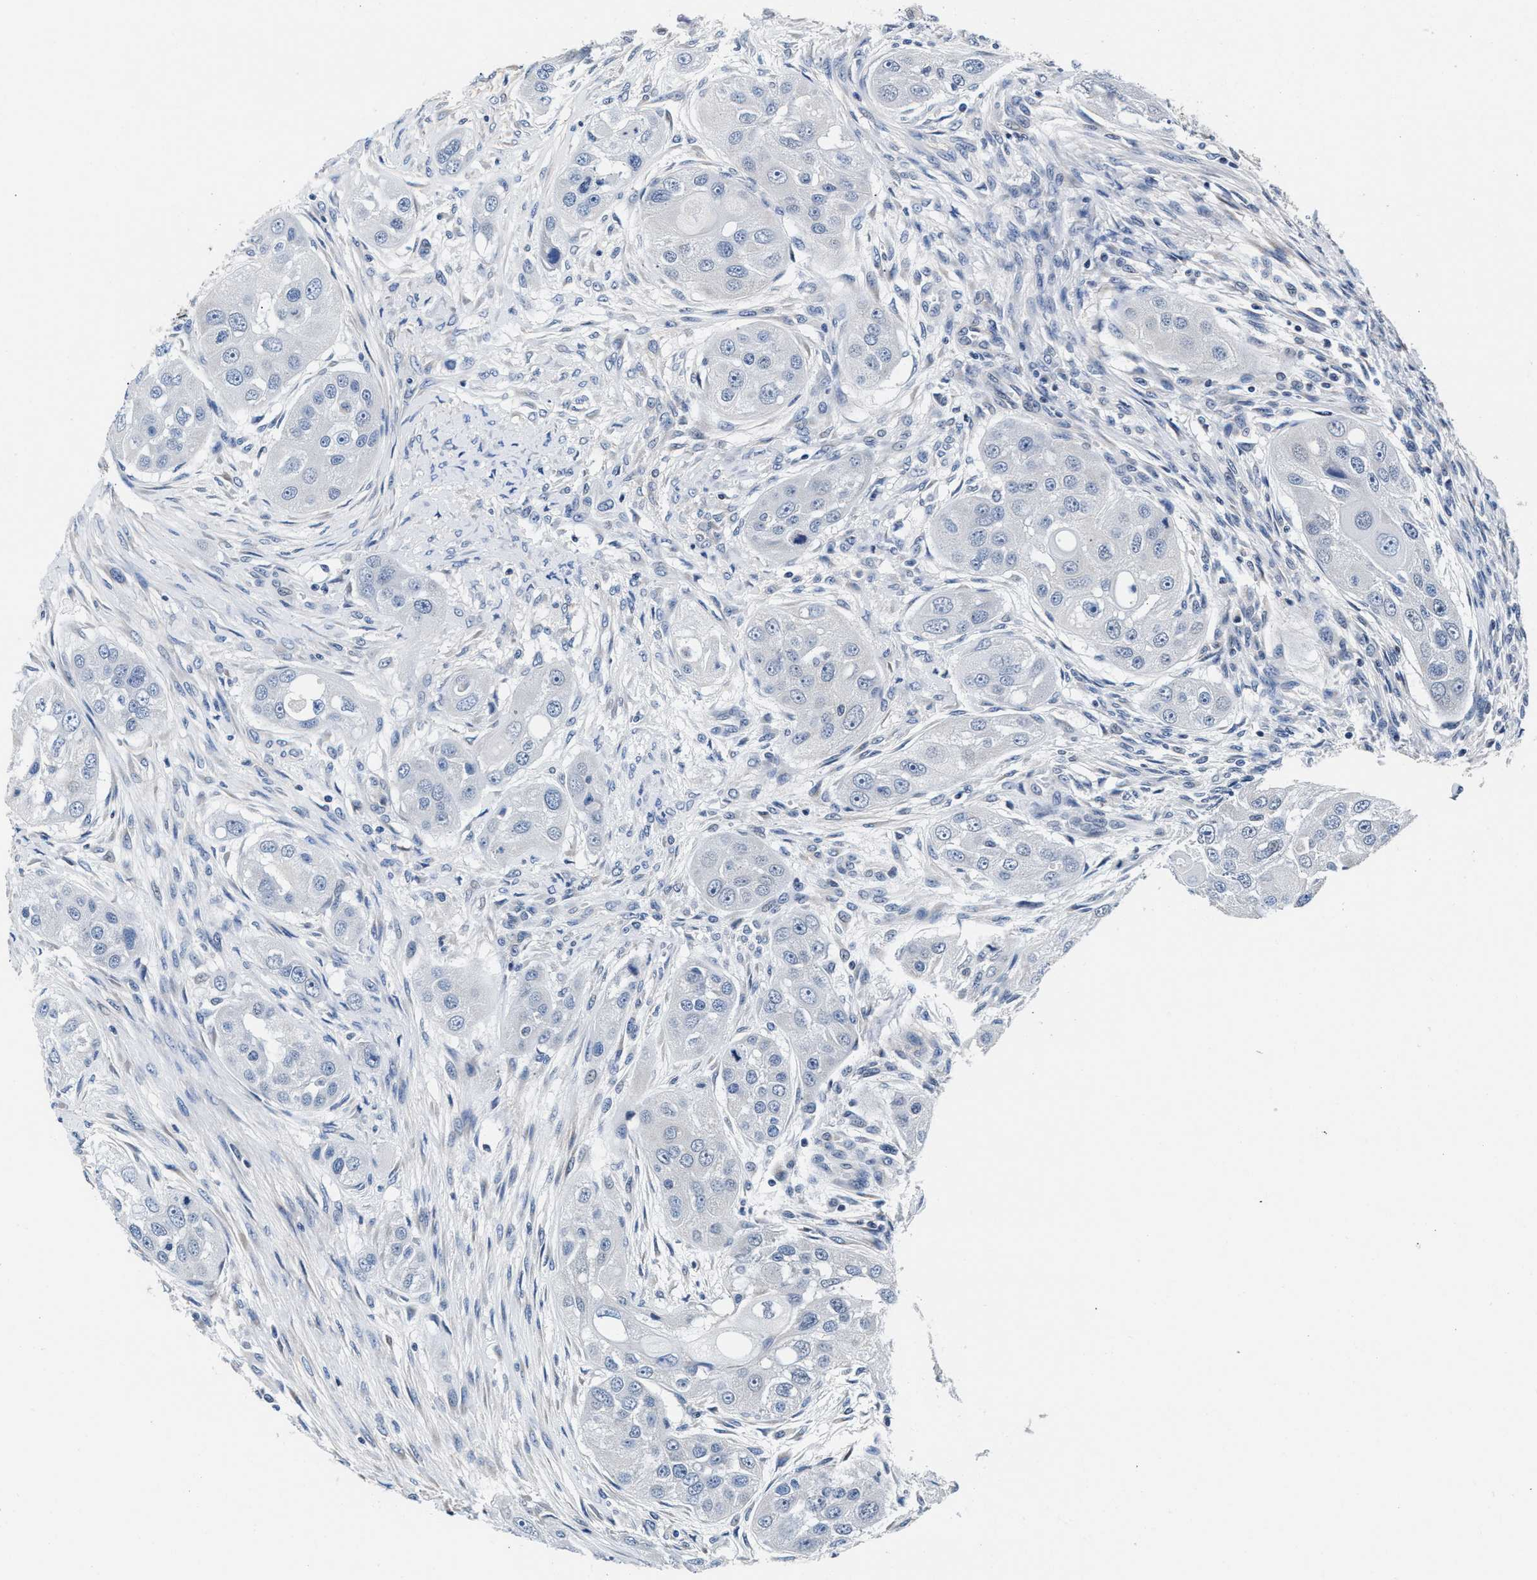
{"staining": {"intensity": "negative", "quantity": "none", "location": "none"}, "tissue": "head and neck cancer", "cell_type": "Tumor cells", "image_type": "cancer", "snomed": [{"axis": "morphology", "description": "Normal tissue, NOS"}, {"axis": "morphology", "description": "Squamous cell carcinoma, NOS"}, {"axis": "topography", "description": "Skeletal muscle"}, {"axis": "topography", "description": "Head-Neck"}], "caption": "Tumor cells are negative for protein expression in human head and neck squamous cell carcinoma.", "gene": "MYH3", "patient": {"sex": "male", "age": 51}}